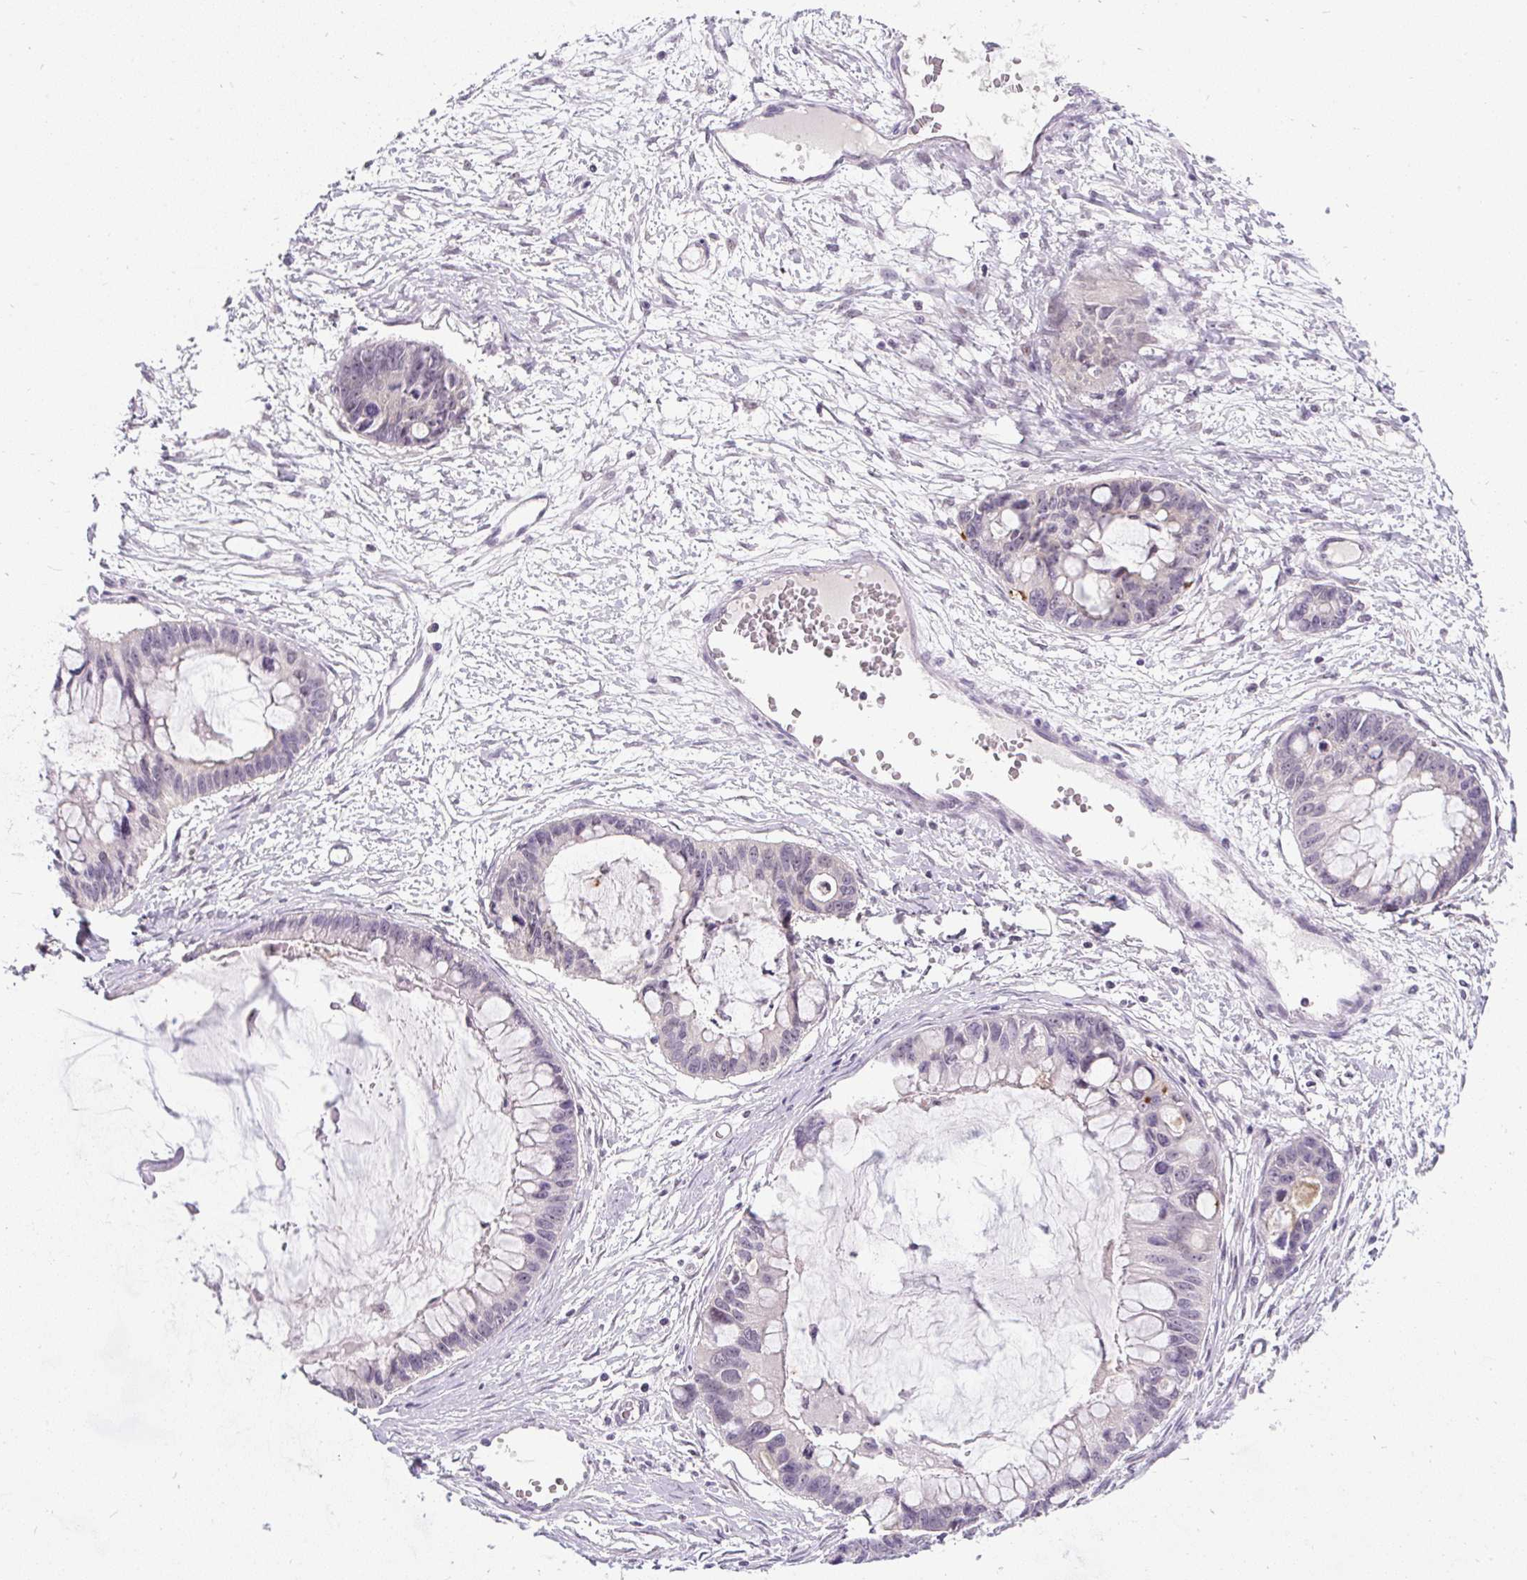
{"staining": {"intensity": "negative", "quantity": "none", "location": "none"}, "tissue": "ovarian cancer", "cell_type": "Tumor cells", "image_type": "cancer", "snomed": [{"axis": "morphology", "description": "Cystadenocarcinoma, mucinous, NOS"}, {"axis": "topography", "description": "Ovary"}], "caption": "Immunohistochemistry (IHC) of mucinous cystadenocarcinoma (ovarian) displays no expression in tumor cells.", "gene": "FAM117B", "patient": {"sex": "female", "age": 63}}